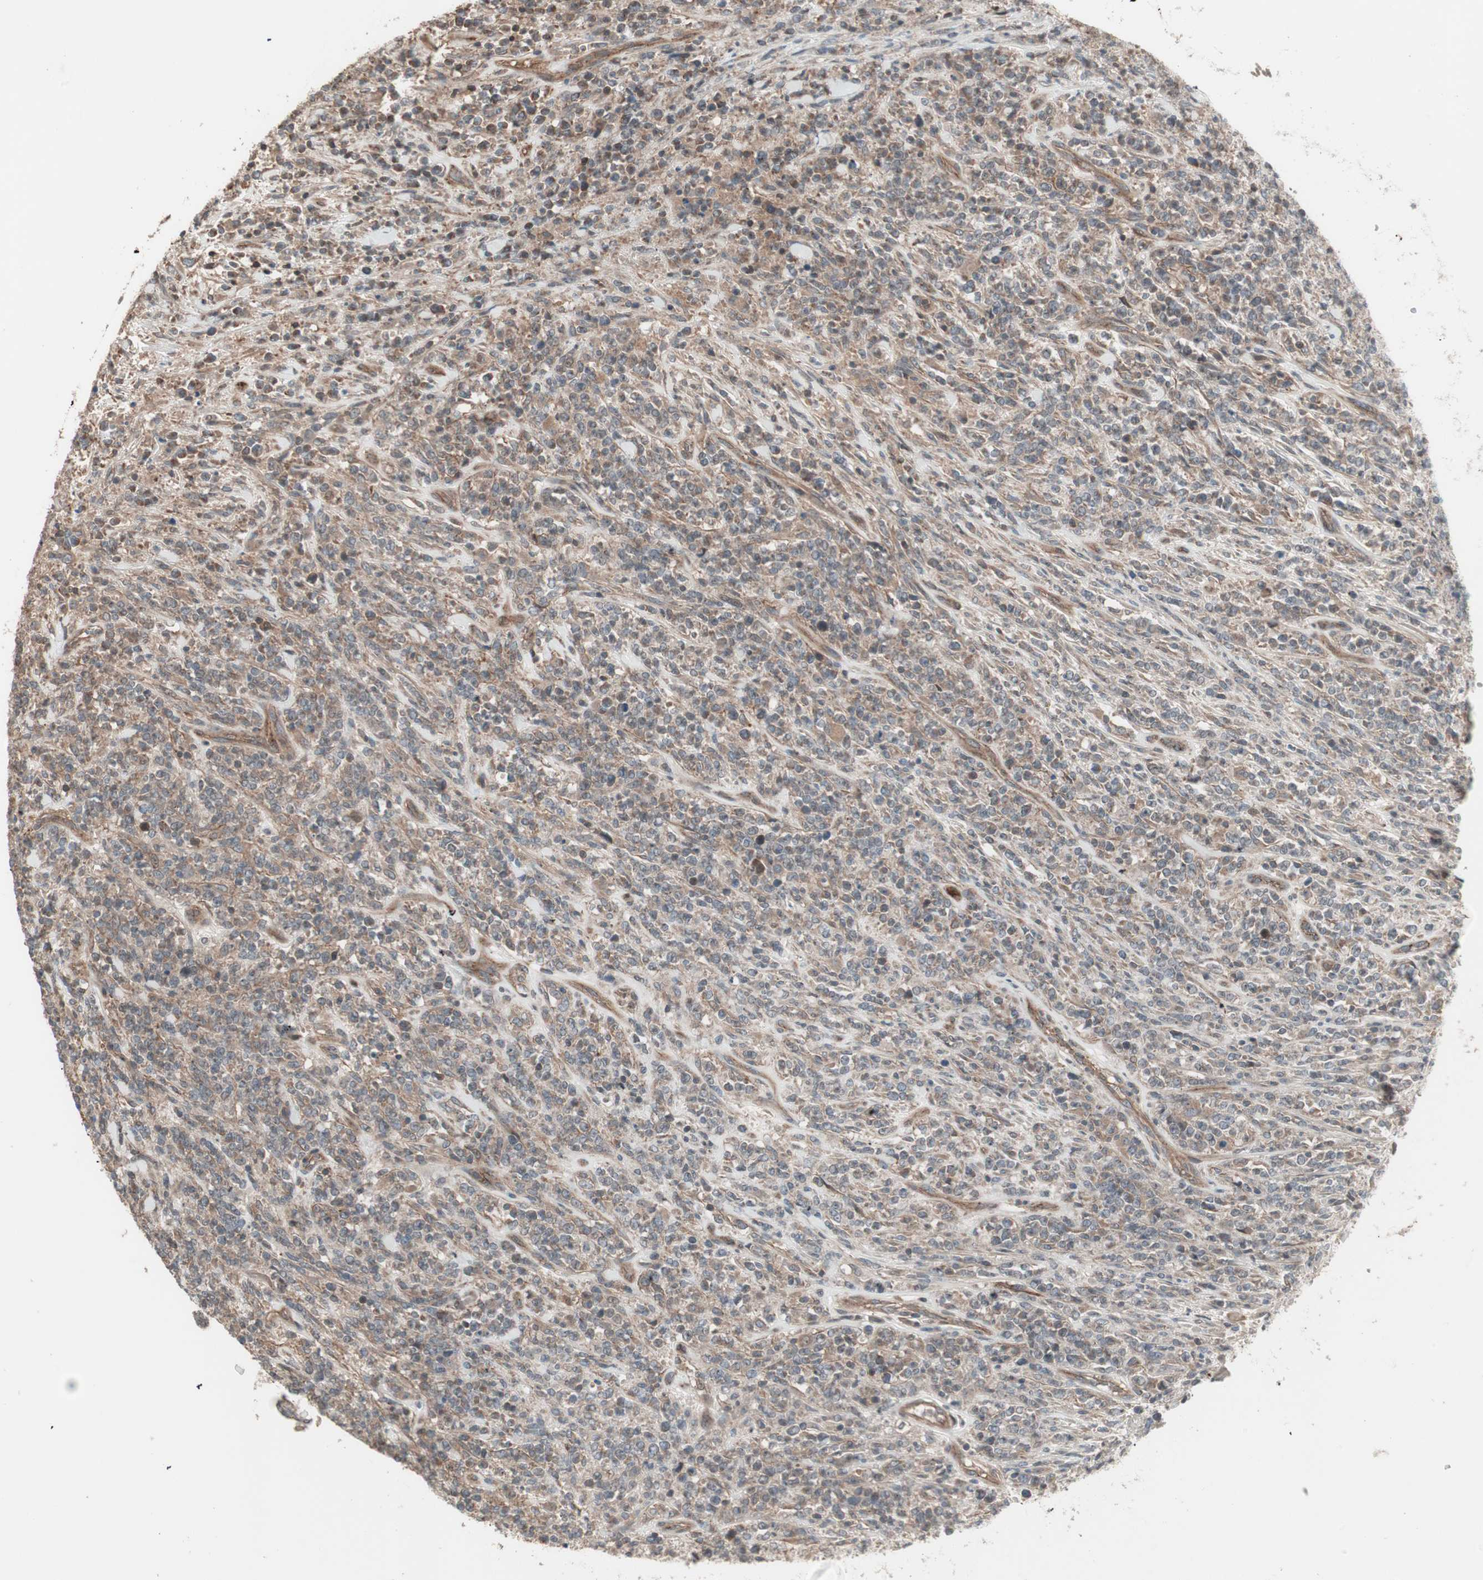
{"staining": {"intensity": "moderate", "quantity": ">75%", "location": "cytoplasmic/membranous"}, "tissue": "lymphoma", "cell_type": "Tumor cells", "image_type": "cancer", "snomed": [{"axis": "morphology", "description": "Malignant lymphoma, non-Hodgkin's type, High grade"}, {"axis": "topography", "description": "Soft tissue"}], "caption": "Human lymphoma stained for a protein (brown) demonstrates moderate cytoplasmic/membranous positive positivity in about >75% of tumor cells.", "gene": "TFPI", "patient": {"sex": "male", "age": 18}}